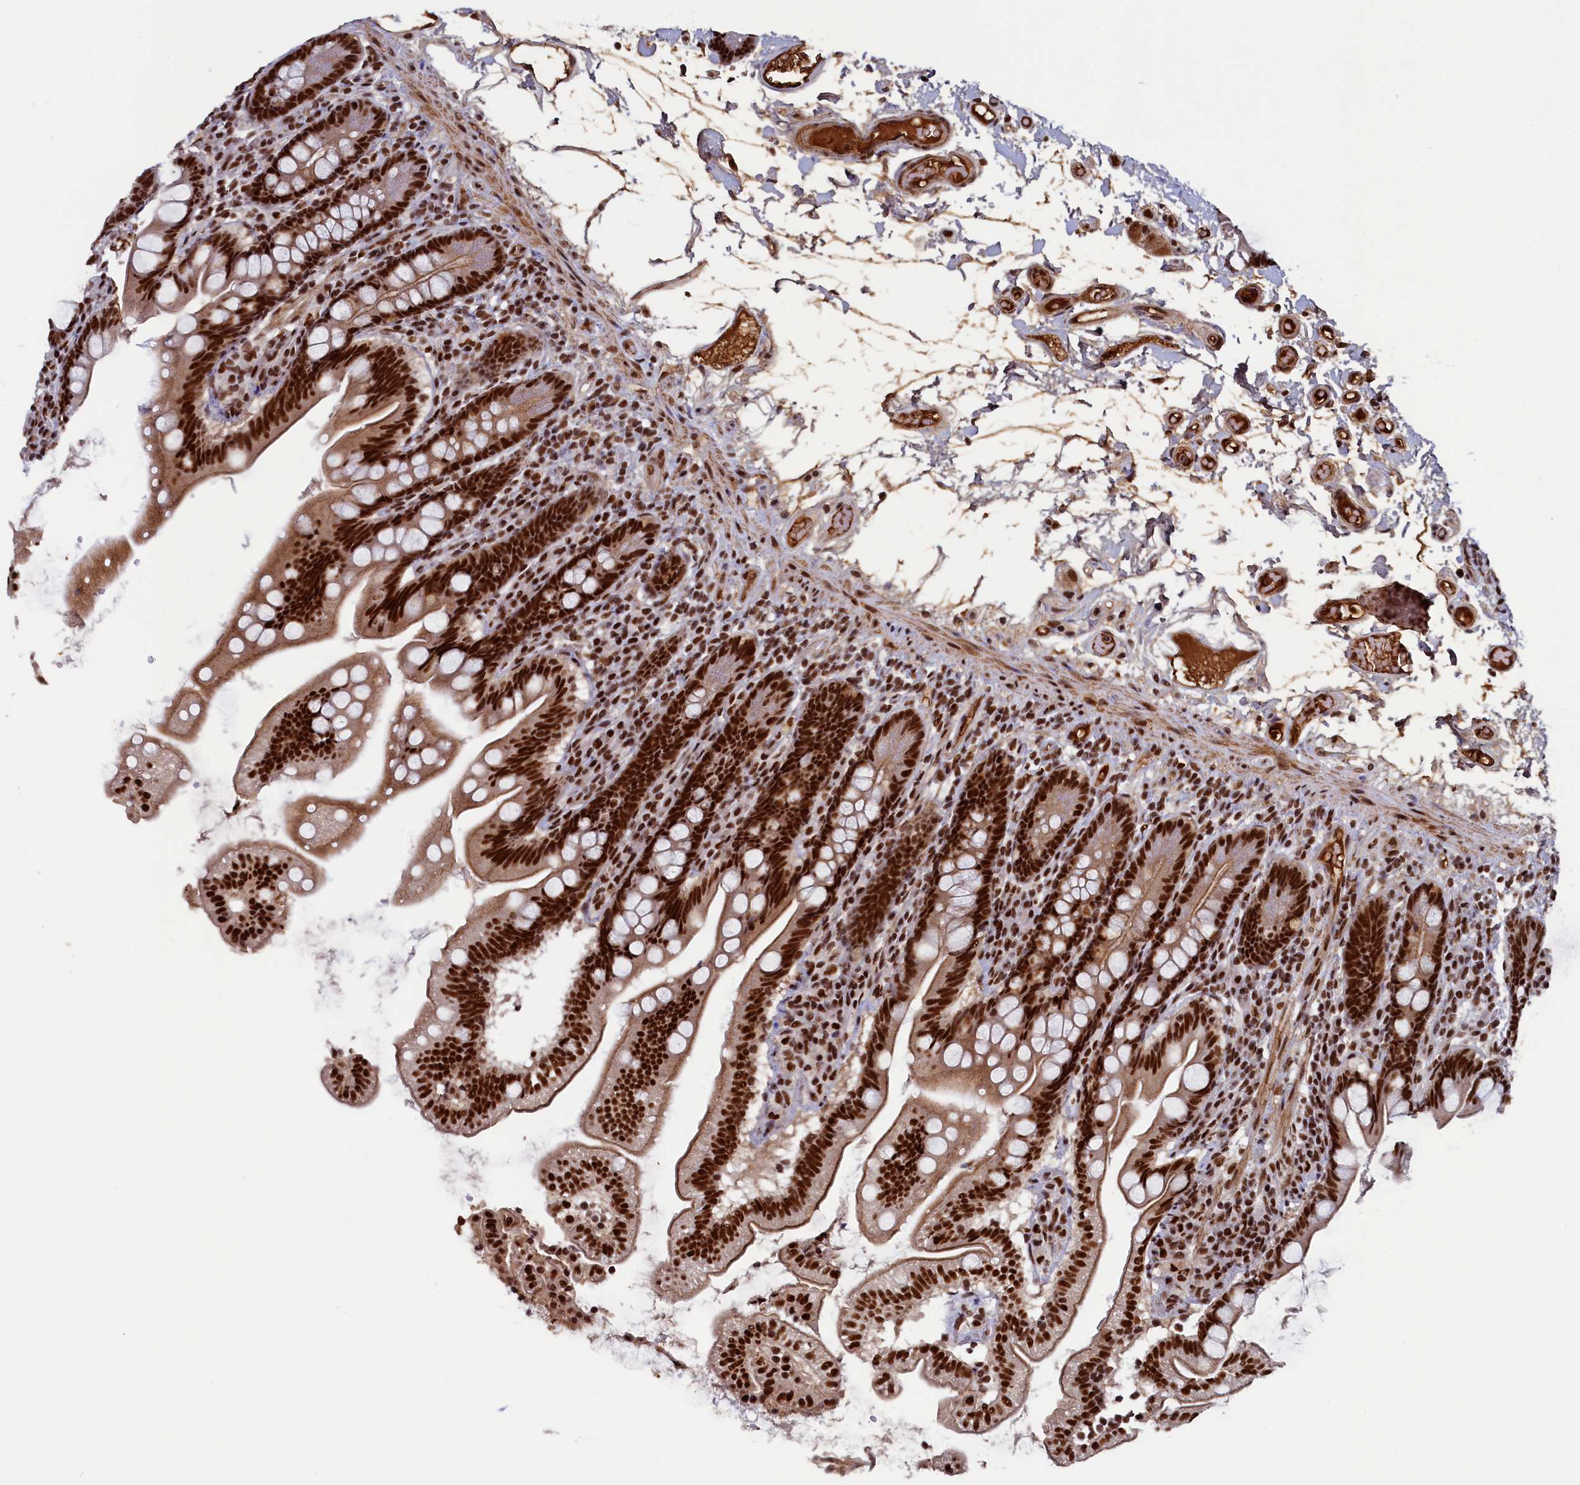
{"staining": {"intensity": "strong", "quantity": ">75%", "location": "nuclear"}, "tissue": "small intestine", "cell_type": "Glandular cells", "image_type": "normal", "snomed": [{"axis": "morphology", "description": "Normal tissue, NOS"}, {"axis": "topography", "description": "Small intestine"}], "caption": "Immunohistochemical staining of normal small intestine shows >75% levels of strong nuclear protein expression in approximately >75% of glandular cells. The staining is performed using DAB brown chromogen to label protein expression. The nuclei are counter-stained blue using hematoxylin.", "gene": "ZC3H18", "patient": {"sex": "female", "age": 64}}